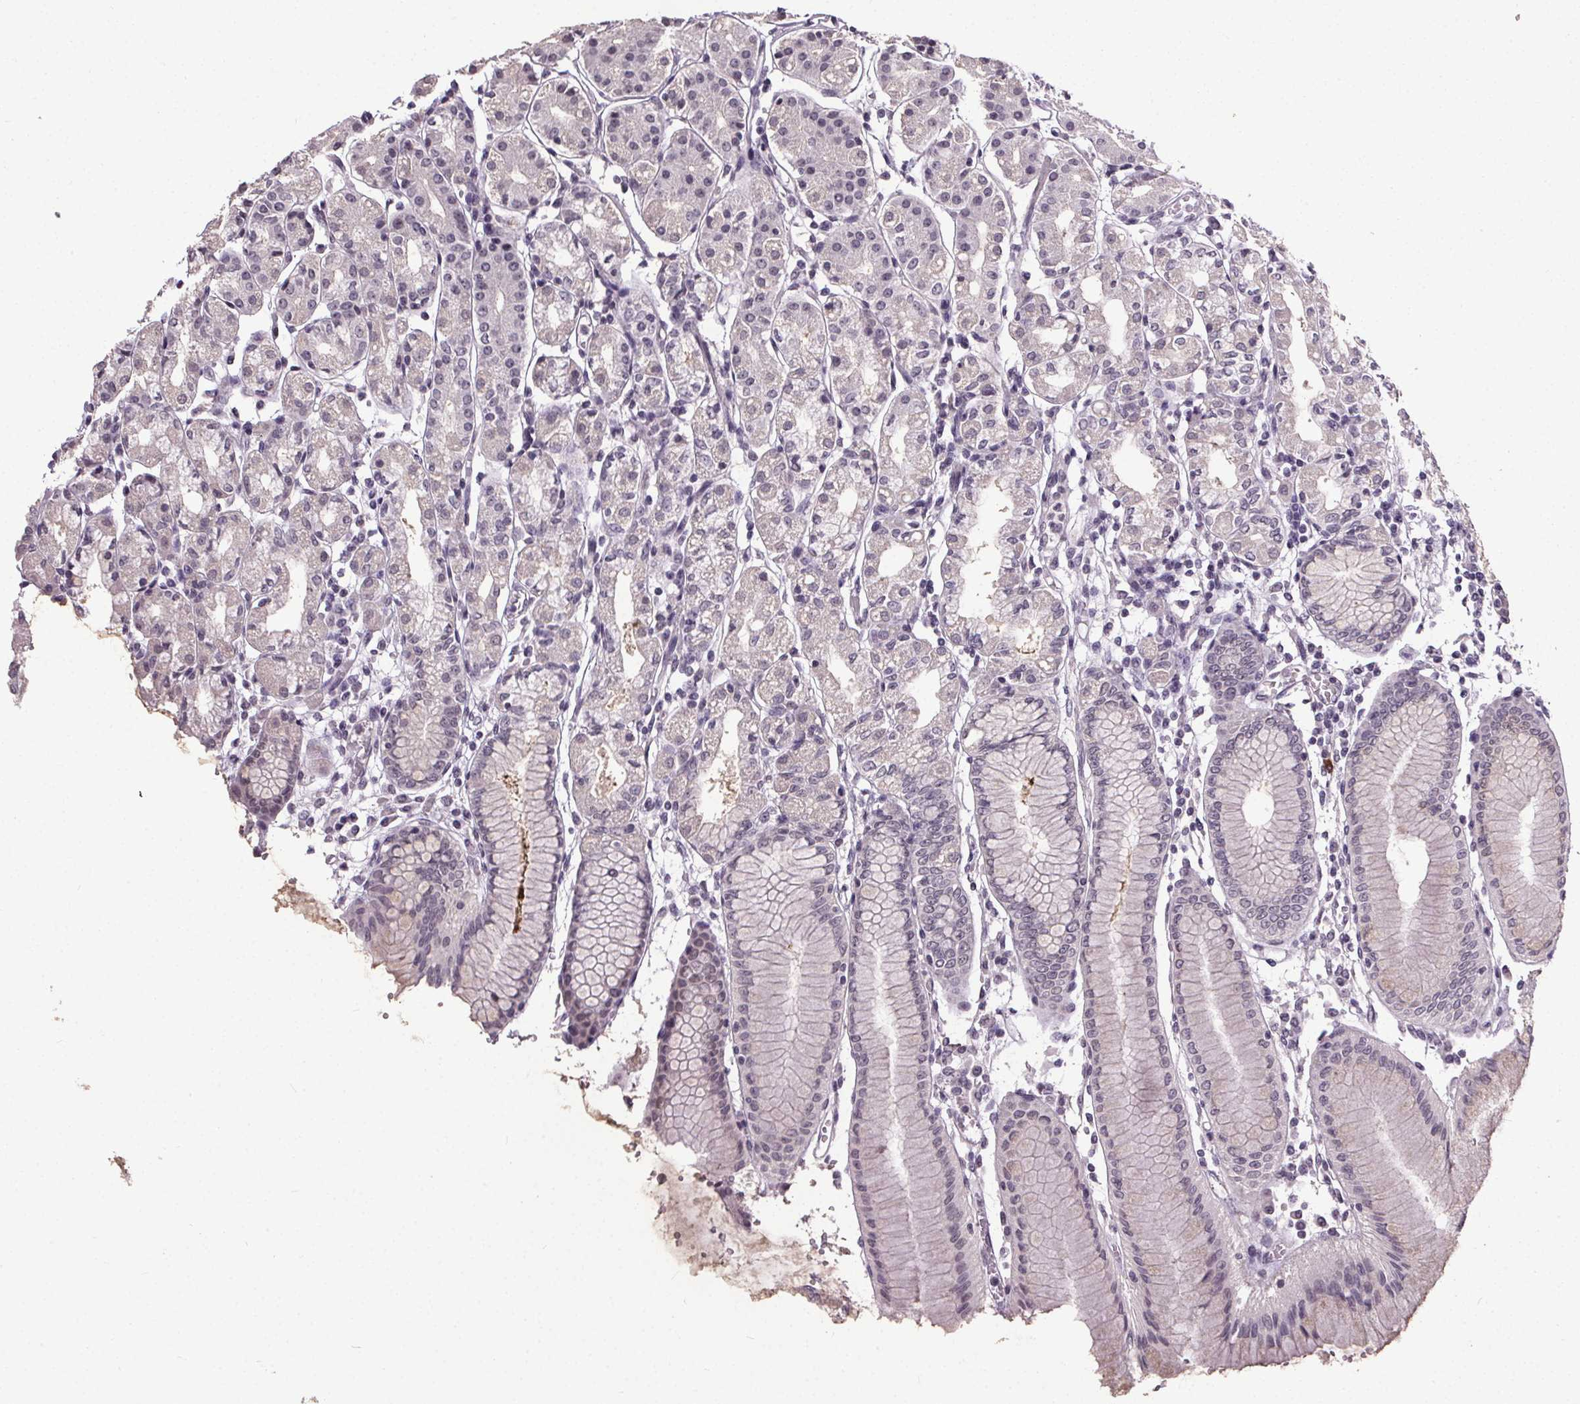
{"staining": {"intensity": "weak", "quantity": "<25%", "location": "nuclear"}, "tissue": "stomach", "cell_type": "Glandular cells", "image_type": "normal", "snomed": [{"axis": "morphology", "description": "Normal tissue, NOS"}, {"axis": "topography", "description": "Skeletal muscle"}, {"axis": "topography", "description": "Stomach"}], "caption": "Glandular cells are negative for brown protein staining in unremarkable stomach. Brightfield microscopy of immunohistochemistry (IHC) stained with DAB (brown) and hematoxylin (blue), captured at high magnification.", "gene": "NKX6", "patient": {"sex": "female", "age": 57}}